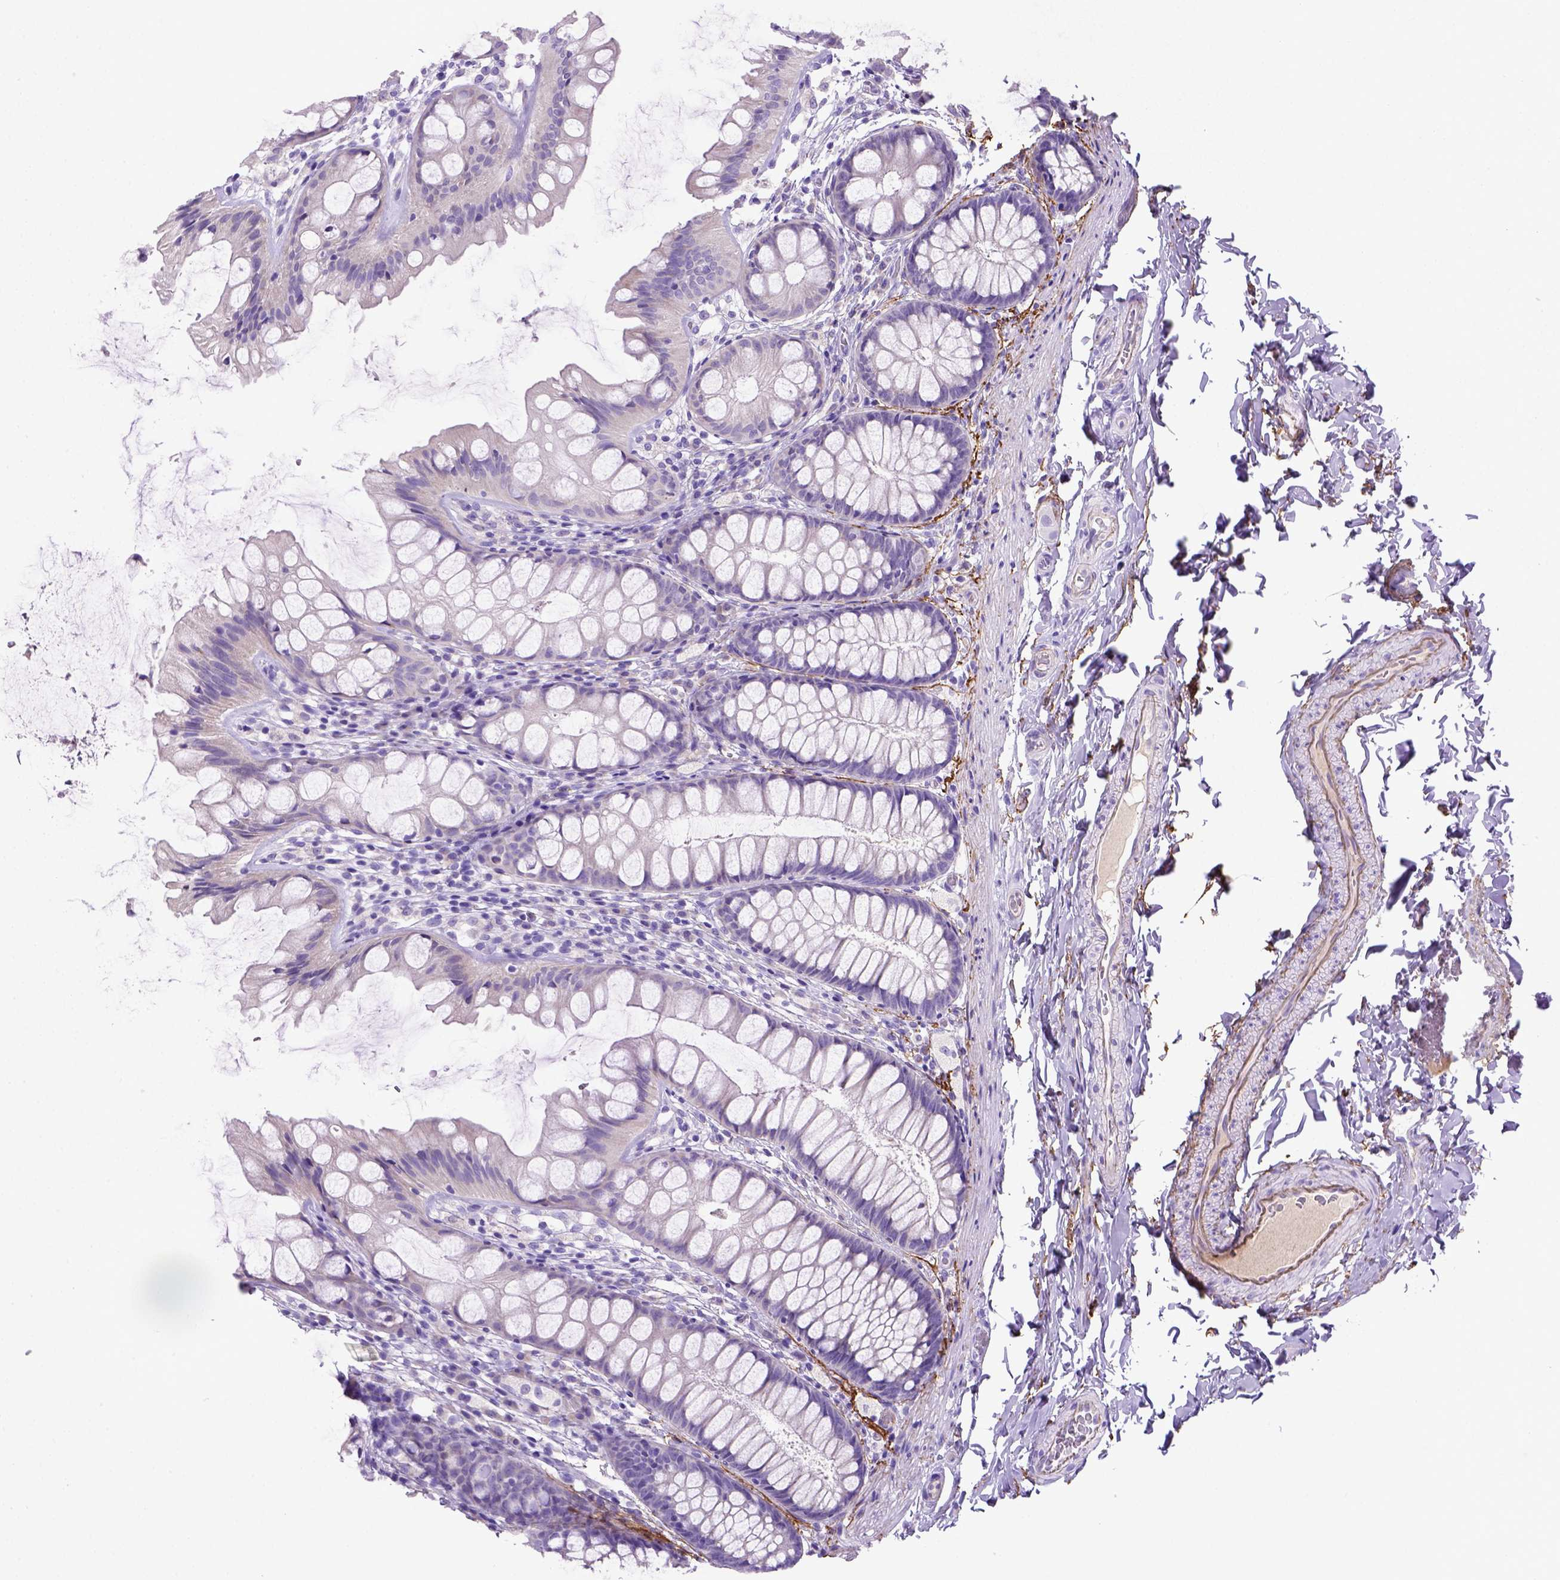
{"staining": {"intensity": "negative", "quantity": "none", "location": "none"}, "tissue": "colon", "cell_type": "Endothelial cells", "image_type": "normal", "snomed": [{"axis": "morphology", "description": "Normal tissue, NOS"}, {"axis": "topography", "description": "Colon"}], "caption": "Micrograph shows no significant protein staining in endothelial cells of normal colon.", "gene": "SIRPD", "patient": {"sex": "male", "age": 47}}